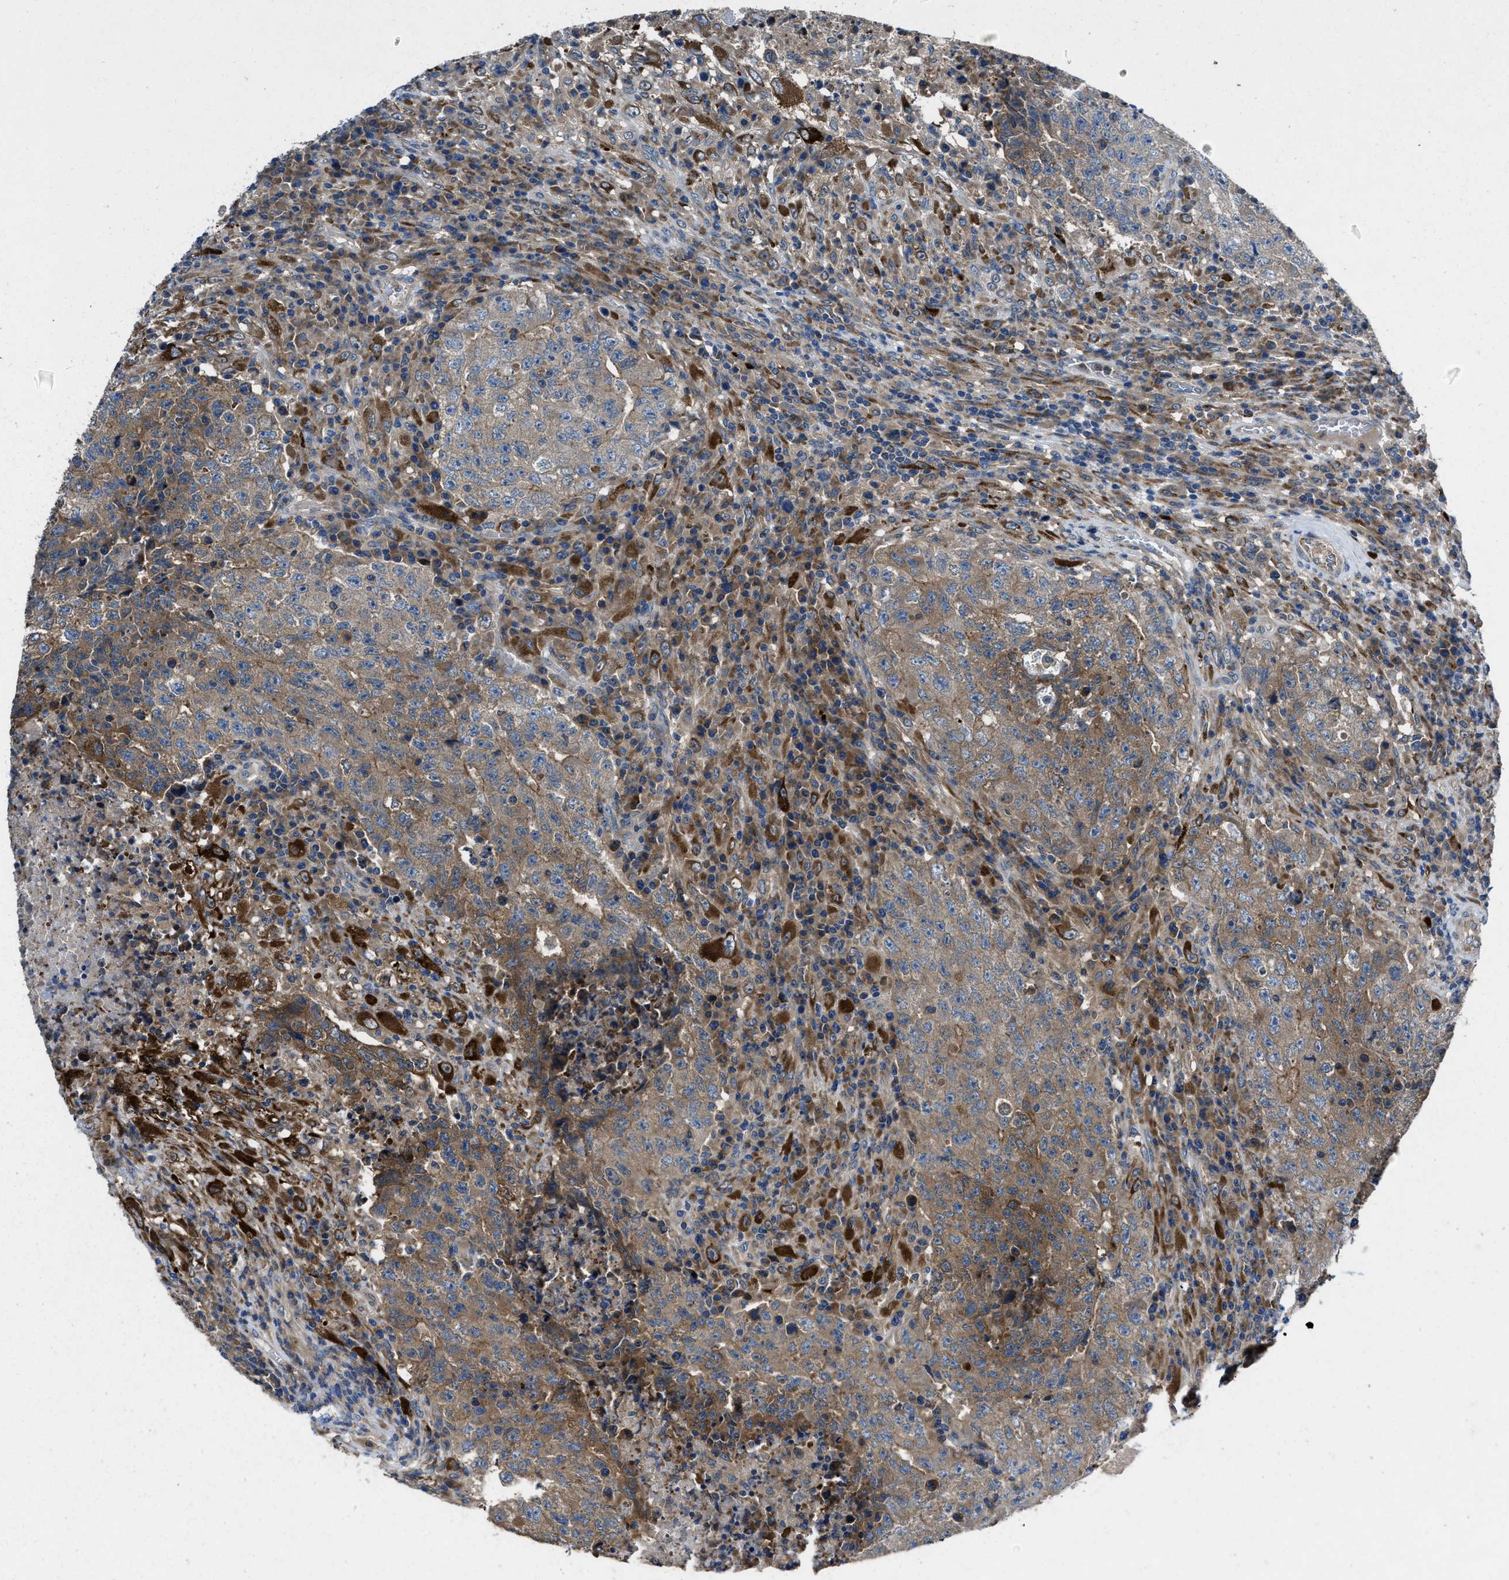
{"staining": {"intensity": "moderate", "quantity": ">75%", "location": "cytoplasmic/membranous"}, "tissue": "testis cancer", "cell_type": "Tumor cells", "image_type": "cancer", "snomed": [{"axis": "morphology", "description": "Necrosis, NOS"}, {"axis": "morphology", "description": "Carcinoma, Embryonal, NOS"}, {"axis": "topography", "description": "Testis"}], "caption": "Brown immunohistochemical staining in testis embryonal carcinoma shows moderate cytoplasmic/membranous positivity in approximately >75% of tumor cells.", "gene": "MAP3K20", "patient": {"sex": "male", "age": 19}}